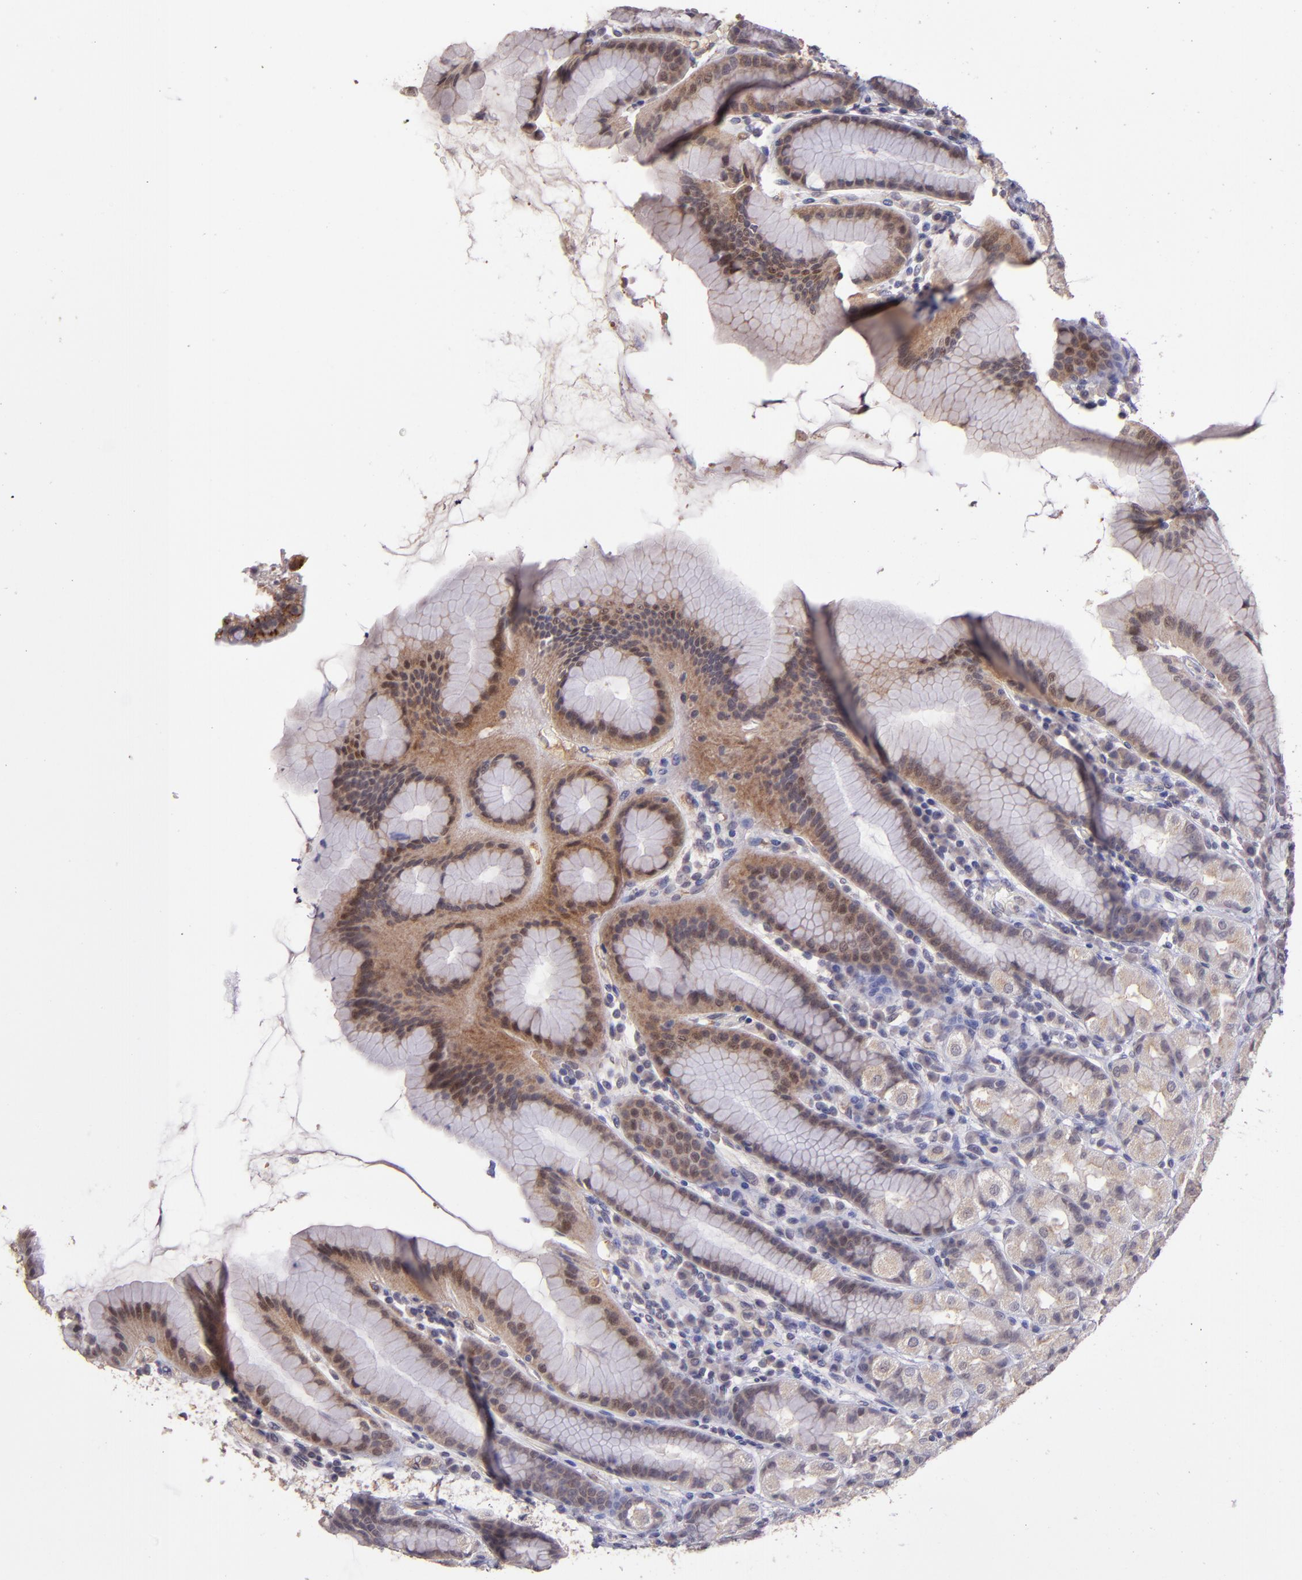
{"staining": {"intensity": "weak", "quantity": ">75%", "location": "cytoplasmic/membranous"}, "tissue": "stomach", "cell_type": "Glandular cells", "image_type": "normal", "snomed": [{"axis": "morphology", "description": "Normal tissue, NOS"}, {"axis": "topography", "description": "Stomach, upper"}], "caption": "A high-resolution histopathology image shows IHC staining of normal stomach, which exhibits weak cytoplasmic/membranous staining in about >75% of glandular cells. (DAB IHC with brightfield microscopy, high magnification).", "gene": "TAF7L", "patient": {"sex": "male", "age": 68}}